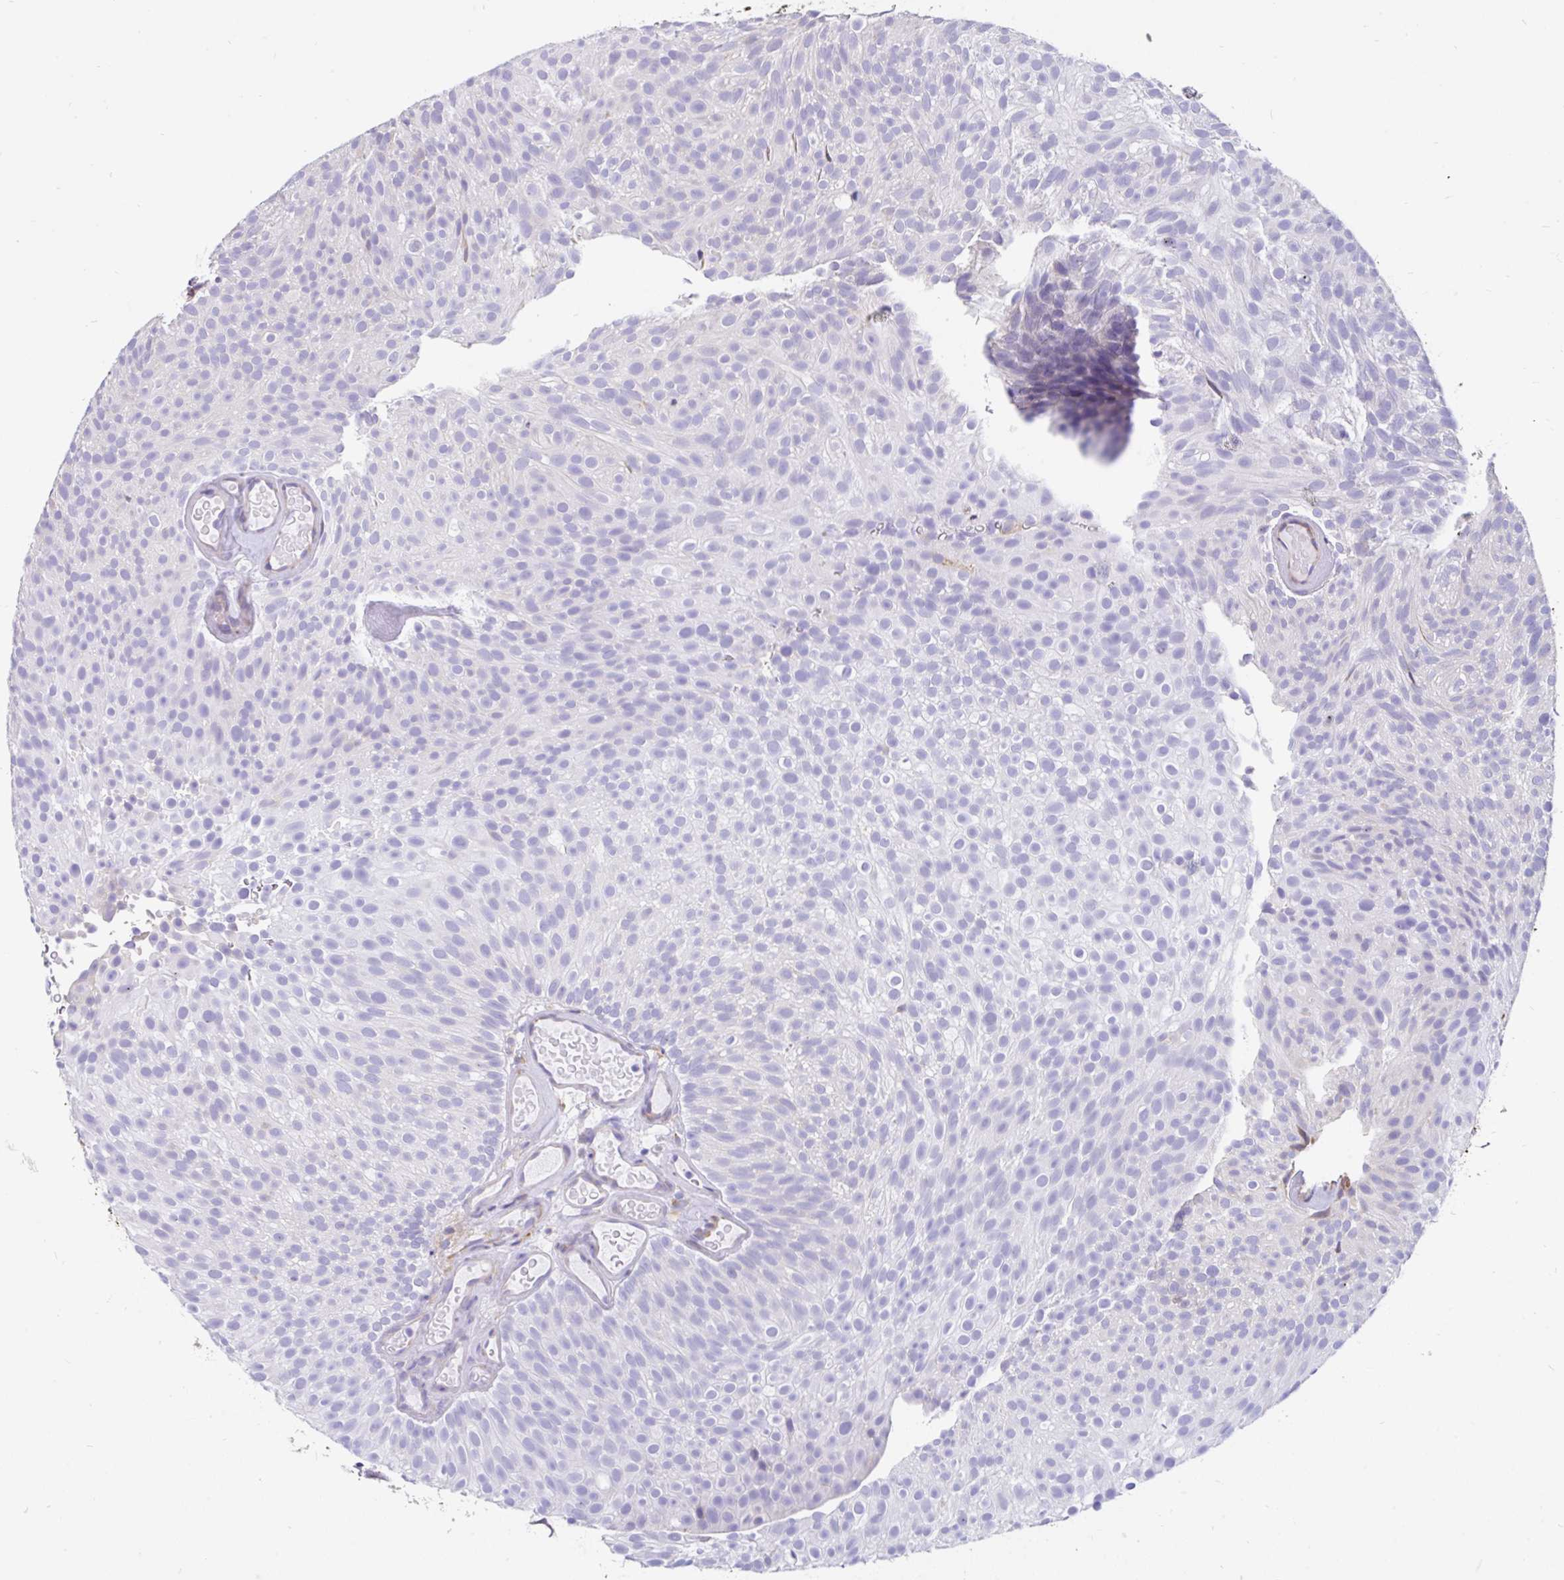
{"staining": {"intensity": "negative", "quantity": "none", "location": "none"}, "tissue": "urothelial cancer", "cell_type": "Tumor cells", "image_type": "cancer", "snomed": [{"axis": "morphology", "description": "Urothelial carcinoma, Low grade"}, {"axis": "topography", "description": "Urinary bladder"}], "caption": "IHC of urothelial cancer demonstrates no expression in tumor cells.", "gene": "EML5", "patient": {"sex": "male", "age": 78}}